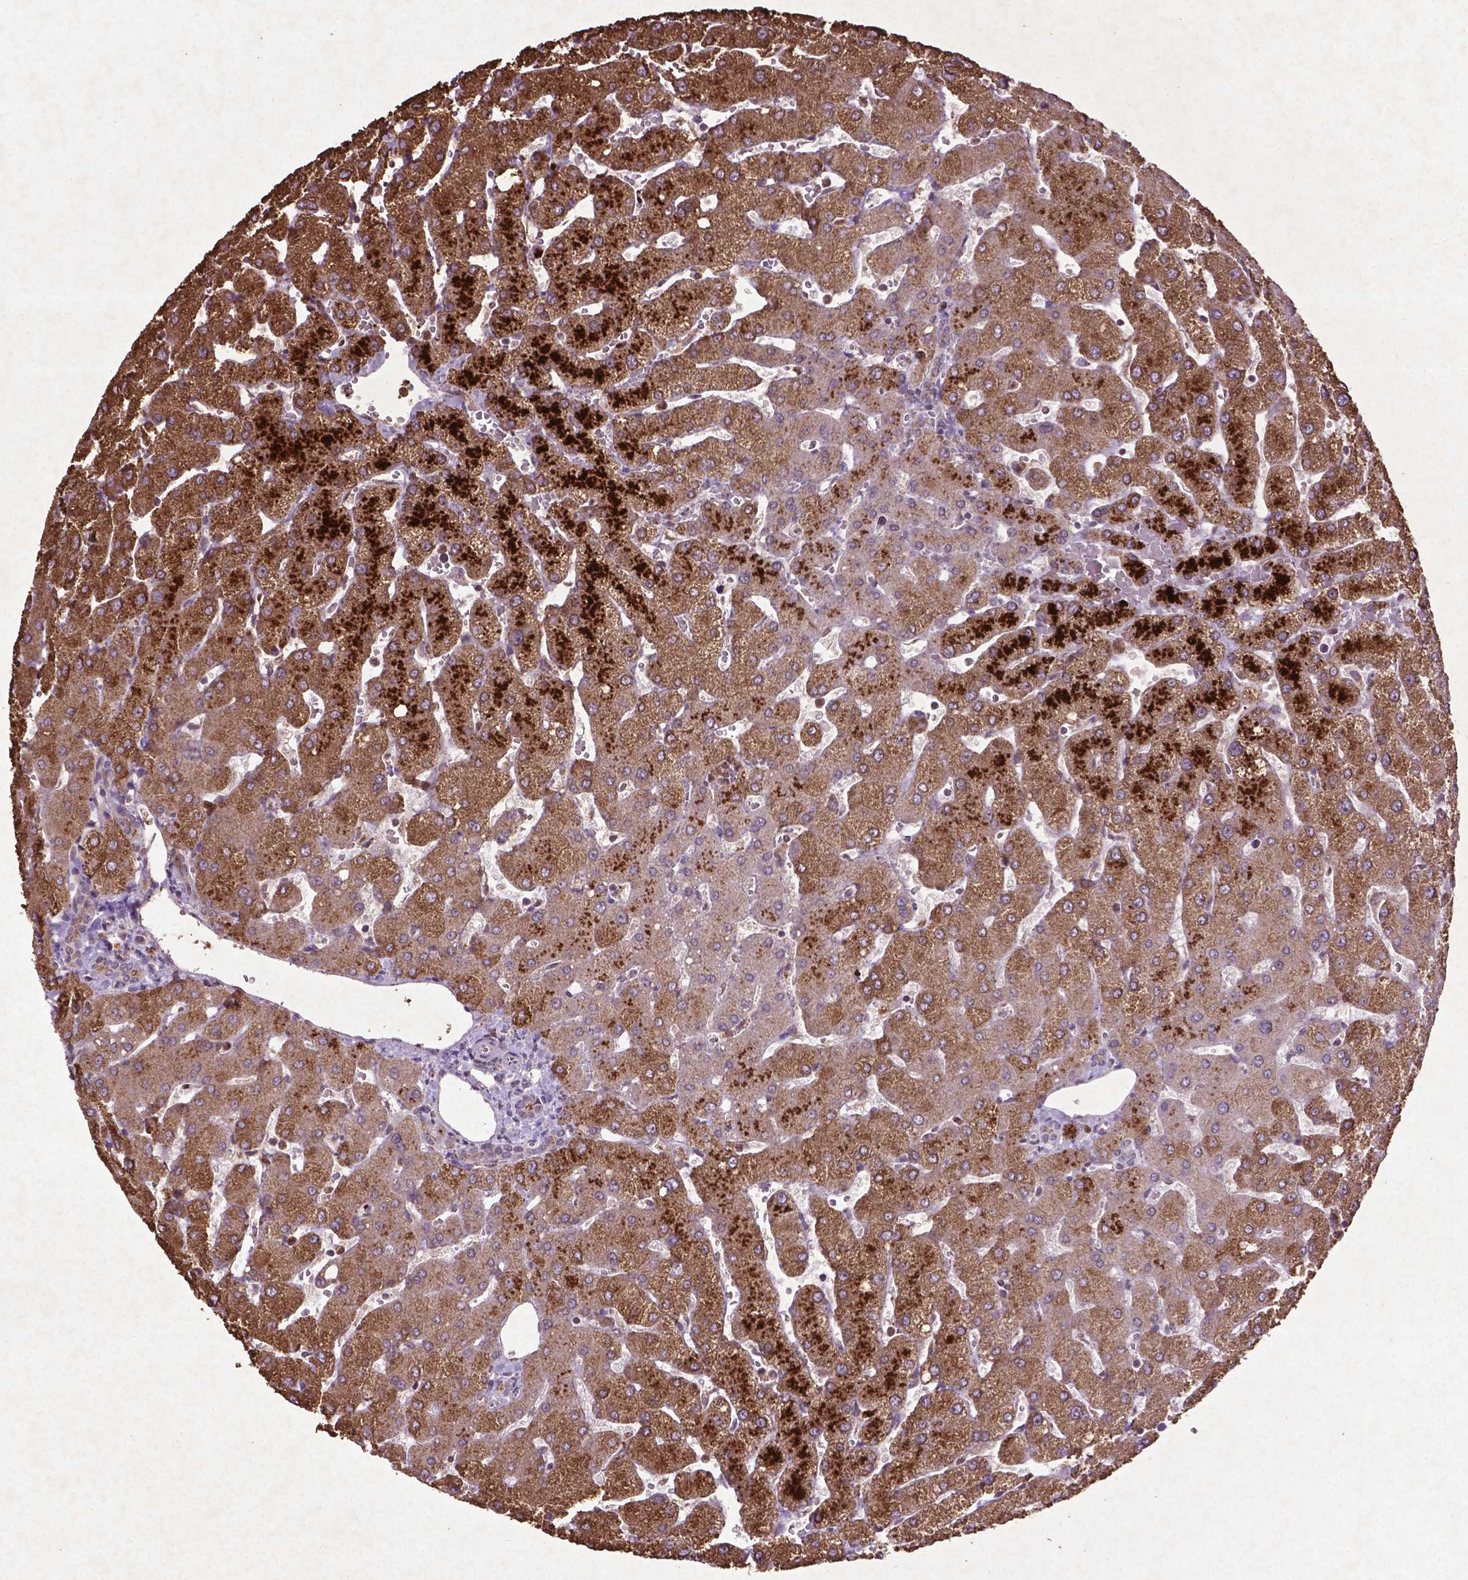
{"staining": {"intensity": "negative", "quantity": "none", "location": "none"}, "tissue": "liver", "cell_type": "Cholangiocytes", "image_type": "normal", "snomed": [{"axis": "morphology", "description": "Normal tissue, NOS"}, {"axis": "topography", "description": "Liver"}], "caption": "IHC histopathology image of normal liver: liver stained with DAB reveals no significant protein staining in cholangiocytes.", "gene": "MTOR", "patient": {"sex": "female", "age": 54}}